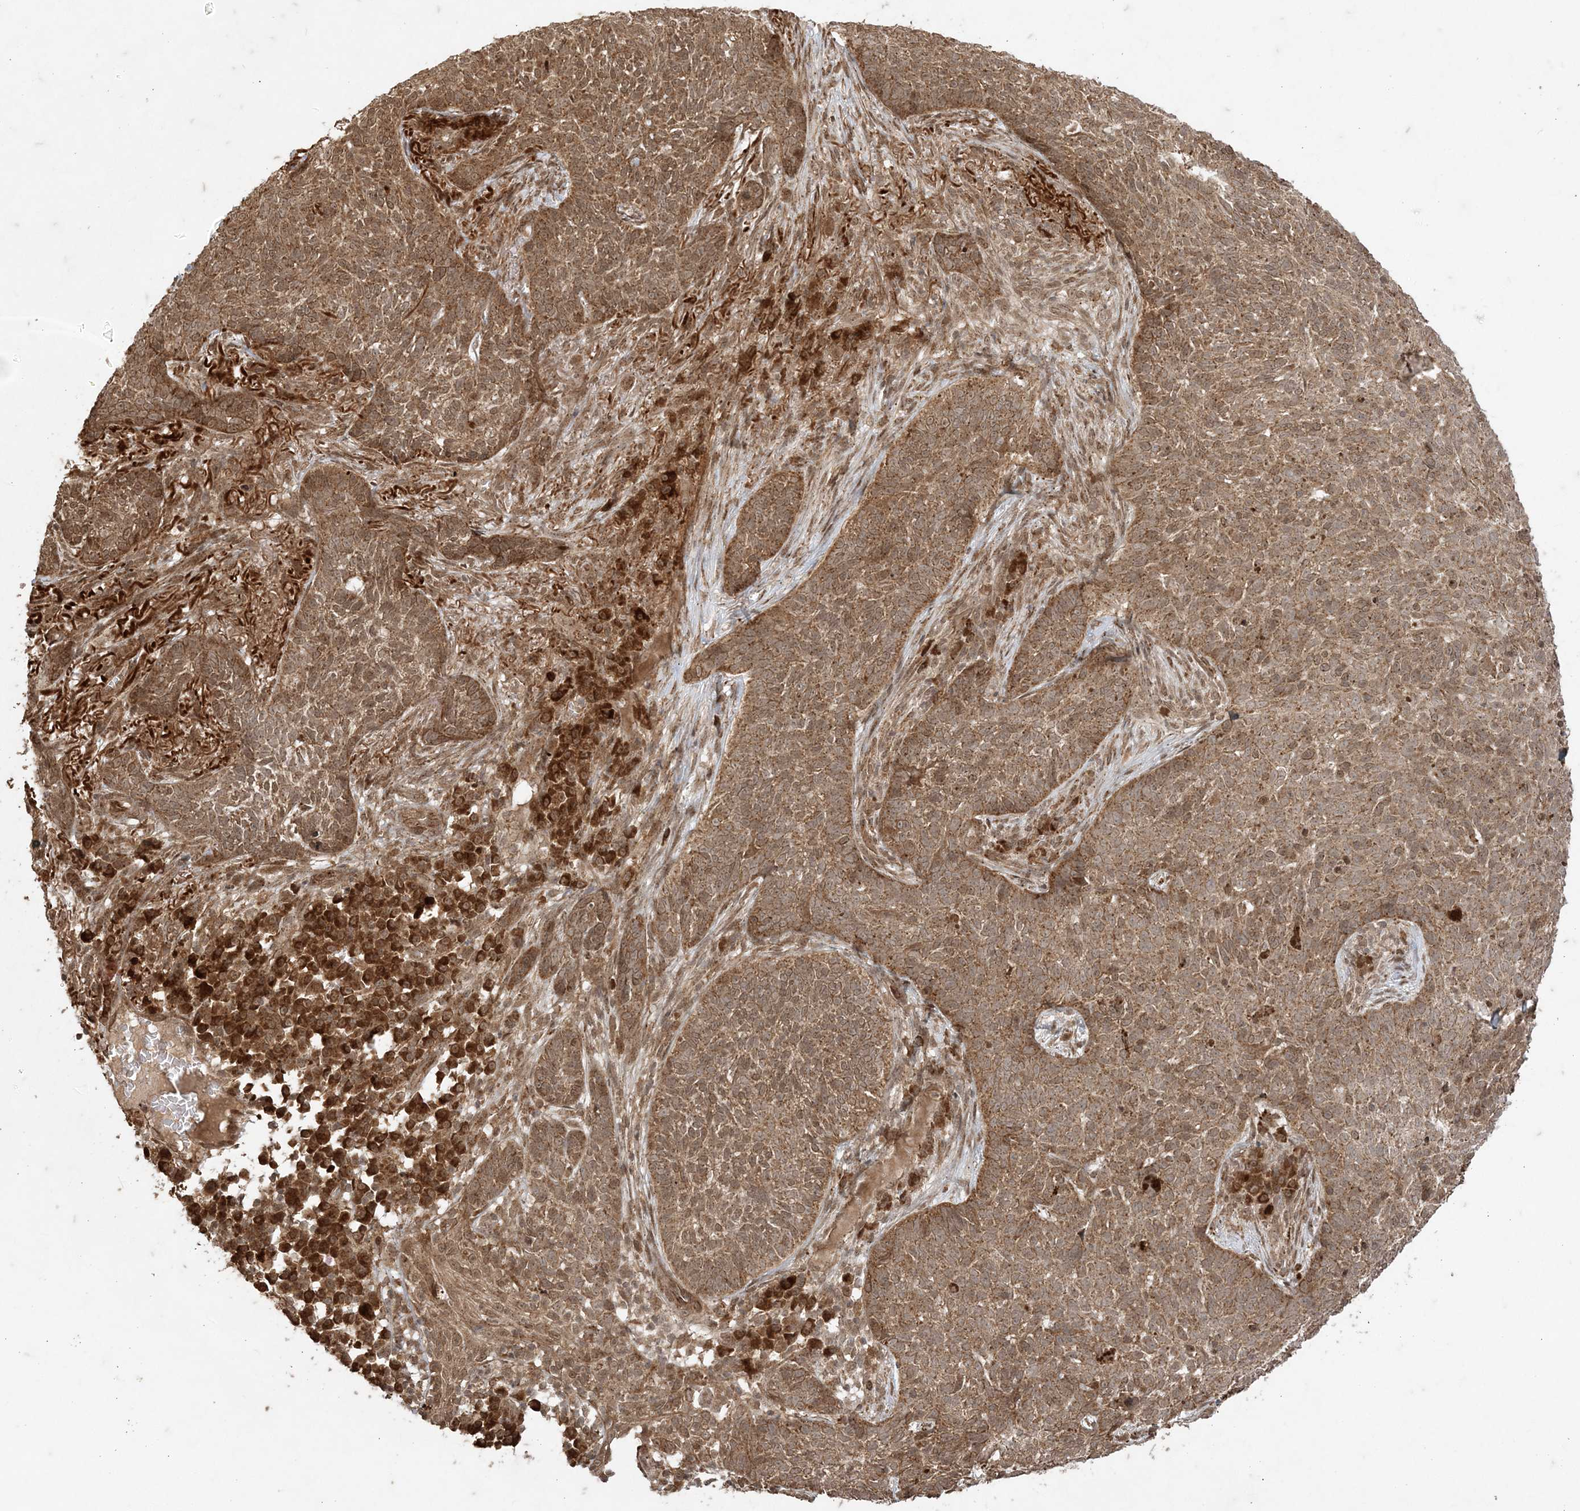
{"staining": {"intensity": "moderate", "quantity": ">75%", "location": "cytoplasmic/membranous"}, "tissue": "skin cancer", "cell_type": "Tumor cells", "image_type": "cancer", "snomed": [{"axis": "morphology", "description": "Basal cell carcinoma"}, {"axis": "topography", "description": "Skin"}], "caption": "IHC image of neoplastic tissue: basal cell carcinoma (skin) stained using IHC shows medium levels of moderate protein expression localized specifically in the cytoplasmic/membranous of tumor cells, appearing as a cytoplasmic/membranous brown color.", "gene": "RRAS", "patient": {"sex": "male", "age": 85}}